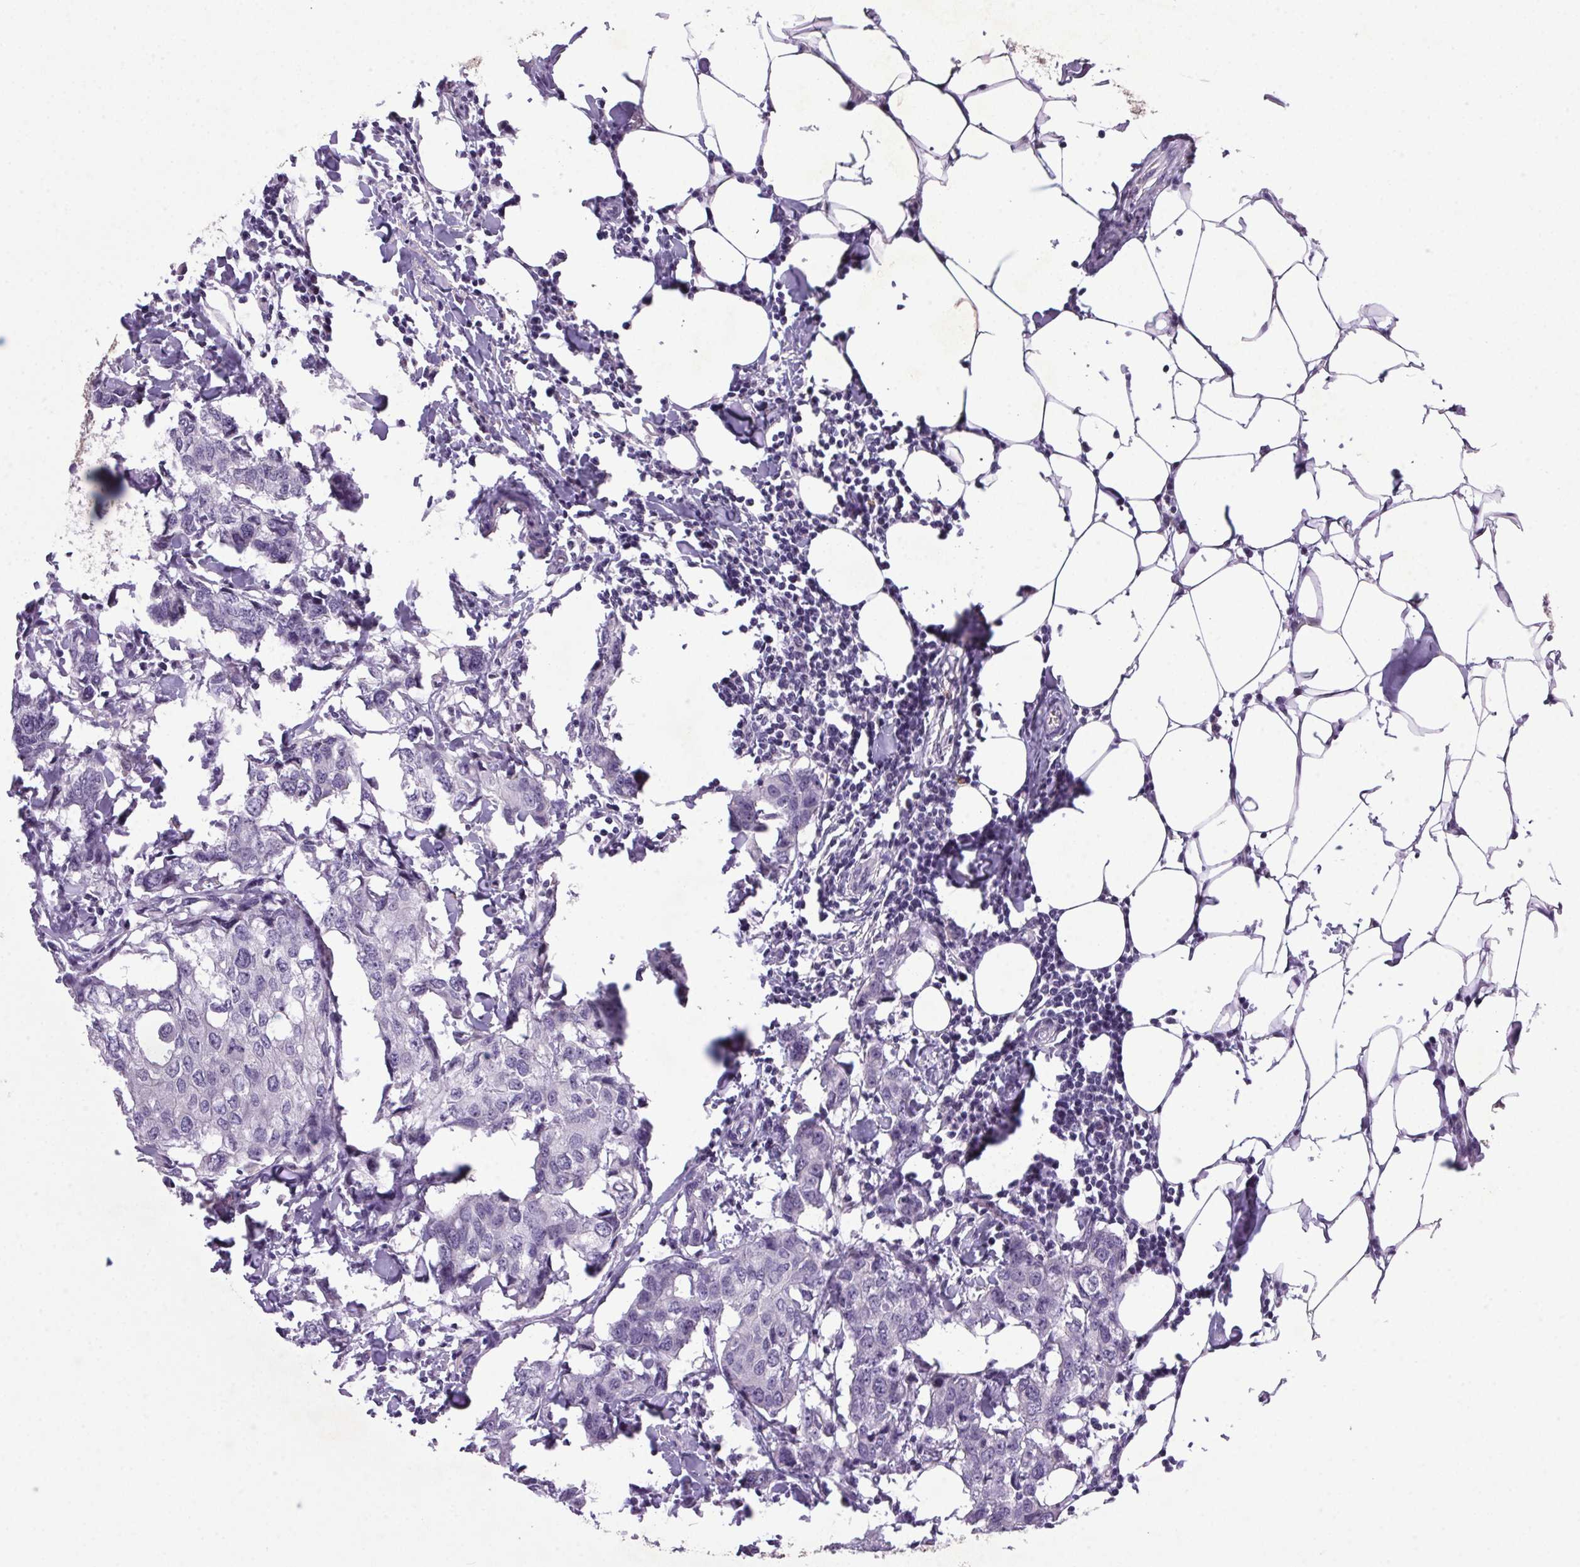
{"staining": {"intensity": "negative", "quantity": "none", "location": "none"}, "tissue": "breast cancer", "cell_type": "Tumor cells", "image_type": "cancer", "snomed": [{"axis": "morphology", "description": "Duct carcinoma"}, {"axis": "topography", "description": "Breast"}], "caption": "Breast cancer was stained to show a protein in brown. There is no significant staining in tumor cells. The staining was performed using DAB to visualize the protein expression in brown, while the nuclei were stained in blue with hematoxylin (Magnification: 20x).", "gene": "TRDN", "patient": {"sex": "female", "age": 27}}